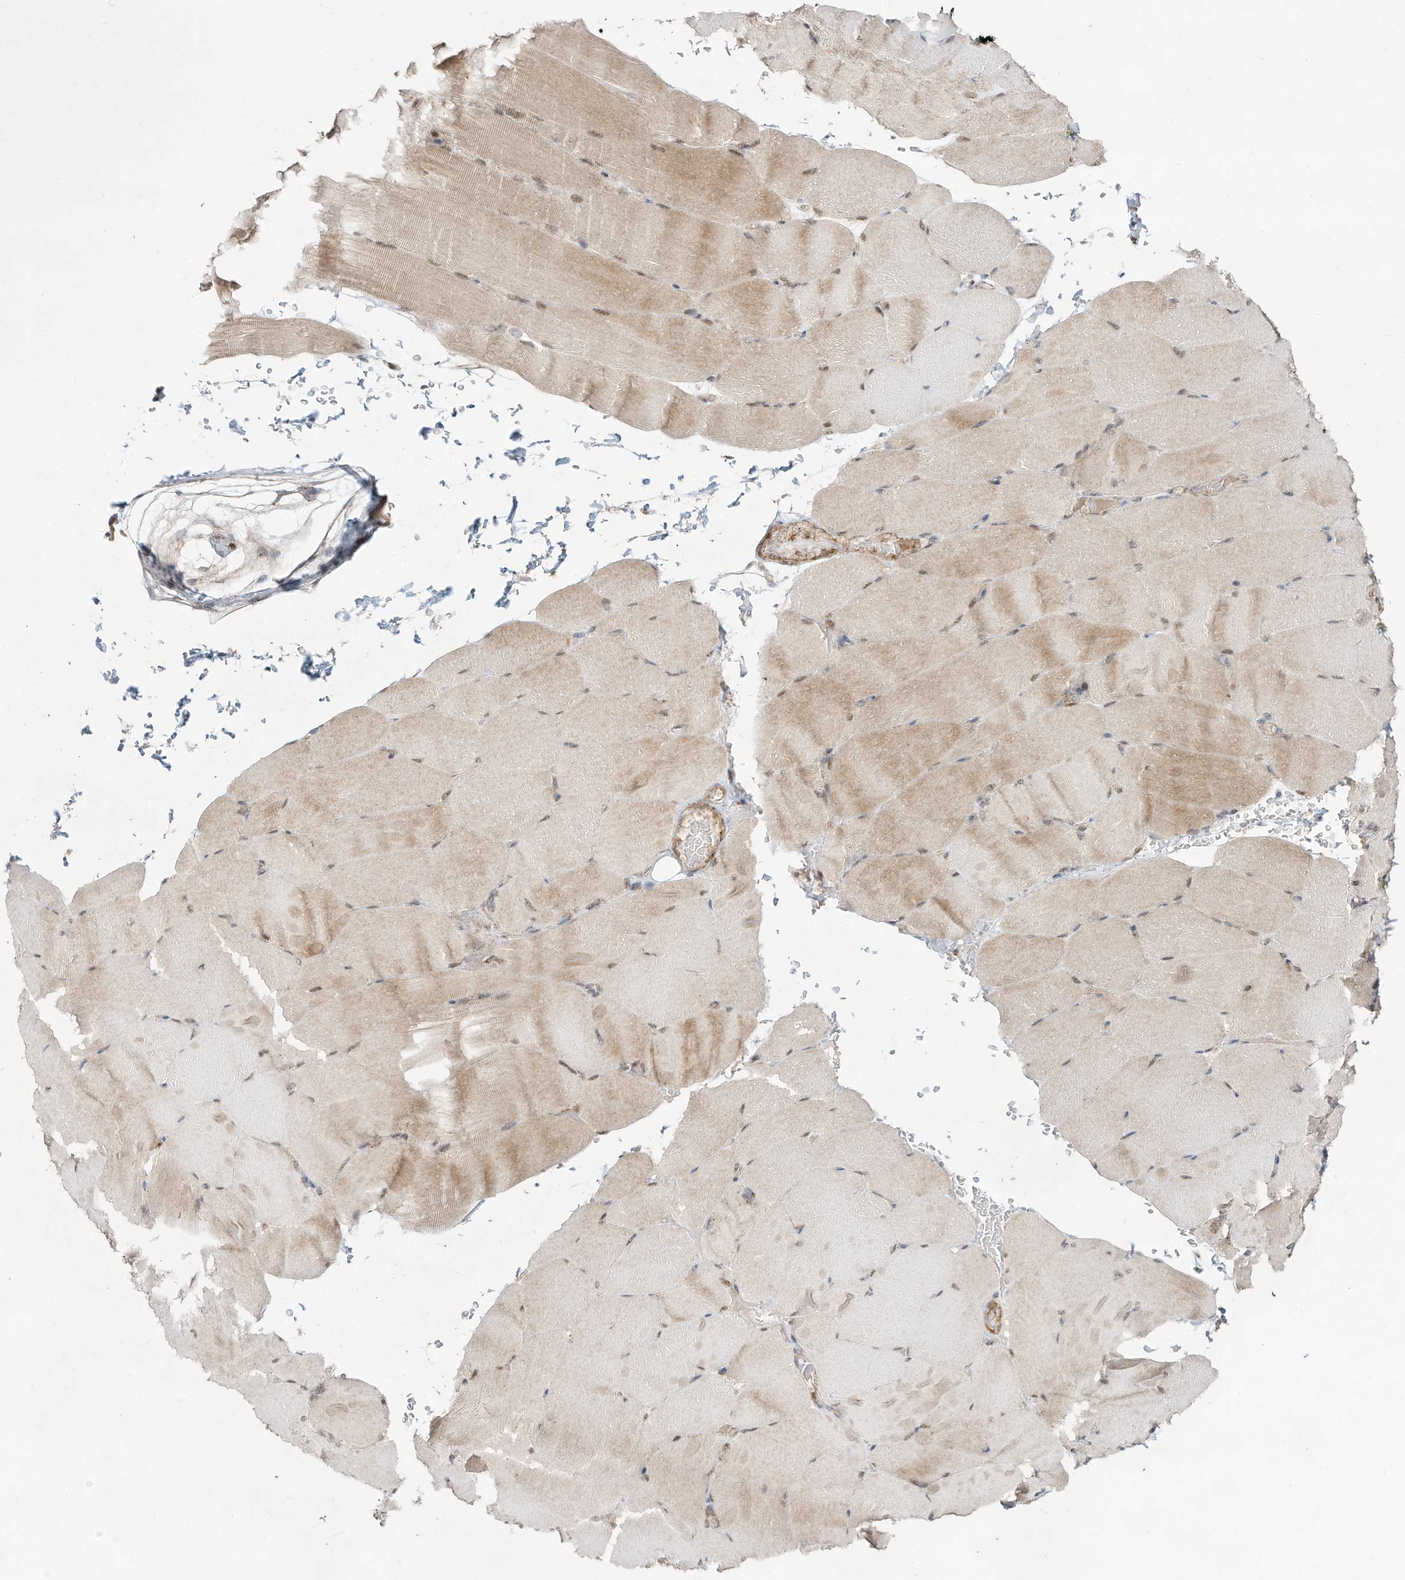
{"staining": {"intensity": "moderate", "quantity": "25%-75%", "location": "cytoplasmic/membranous,nuclear"}, "tissue": "skeletal muscle", "cell_type": "Myocytes", "image_type": "normal", "snomed": [{"axis": "morphology", "description": "Normal tissue, NOS"}, {"axis": "topography", "description": "Skeletal muscle"}, {"axis": "topography", "description": "Parathyroid gland"}], "caption": "Protein analysis of benign skeletal muscle exhibits moderate cytoplasmic/membranous,nuclear staining in about 25%-75% of myocytes.", "gene": "CUX1", "patient": {"sex": "female", "age": 37}}